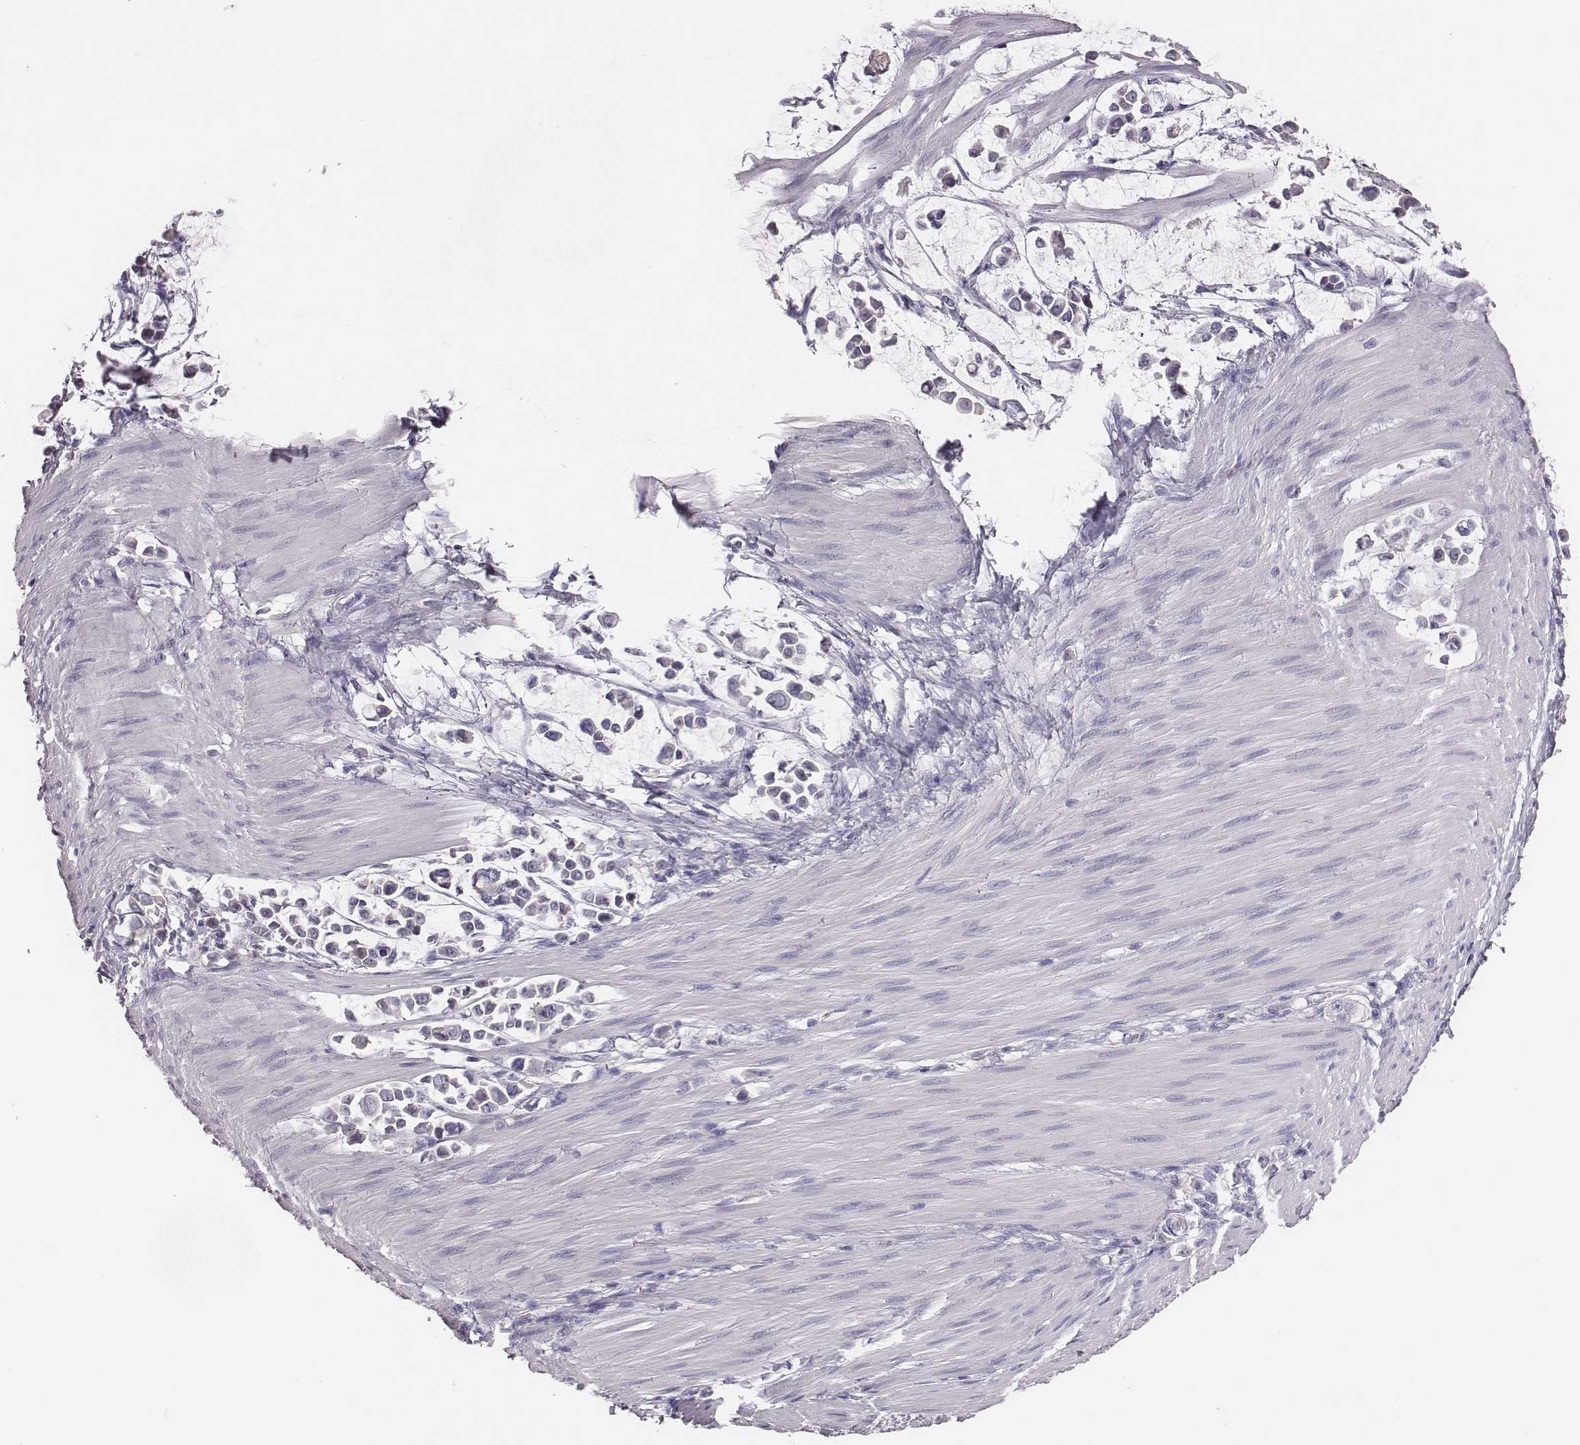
{"staining": {"intensity": "negative", "quantity": "none", "location": "none"}, "tissue": "stomach cancer", "cell_type": "Tumor cells", "image_type": "cancer", "snomed": [{"axis": "morphology", "description": "Adenocarcinoma, NOS"}, {"axis": "topography", "description": "Stomach"}], "caption": "Immunohistochemistry of human adenocarcinoma (stomach) shows no expression in tumor cells.", "gene": "EN1", "patient": {"sex": "male", "age": 82}}